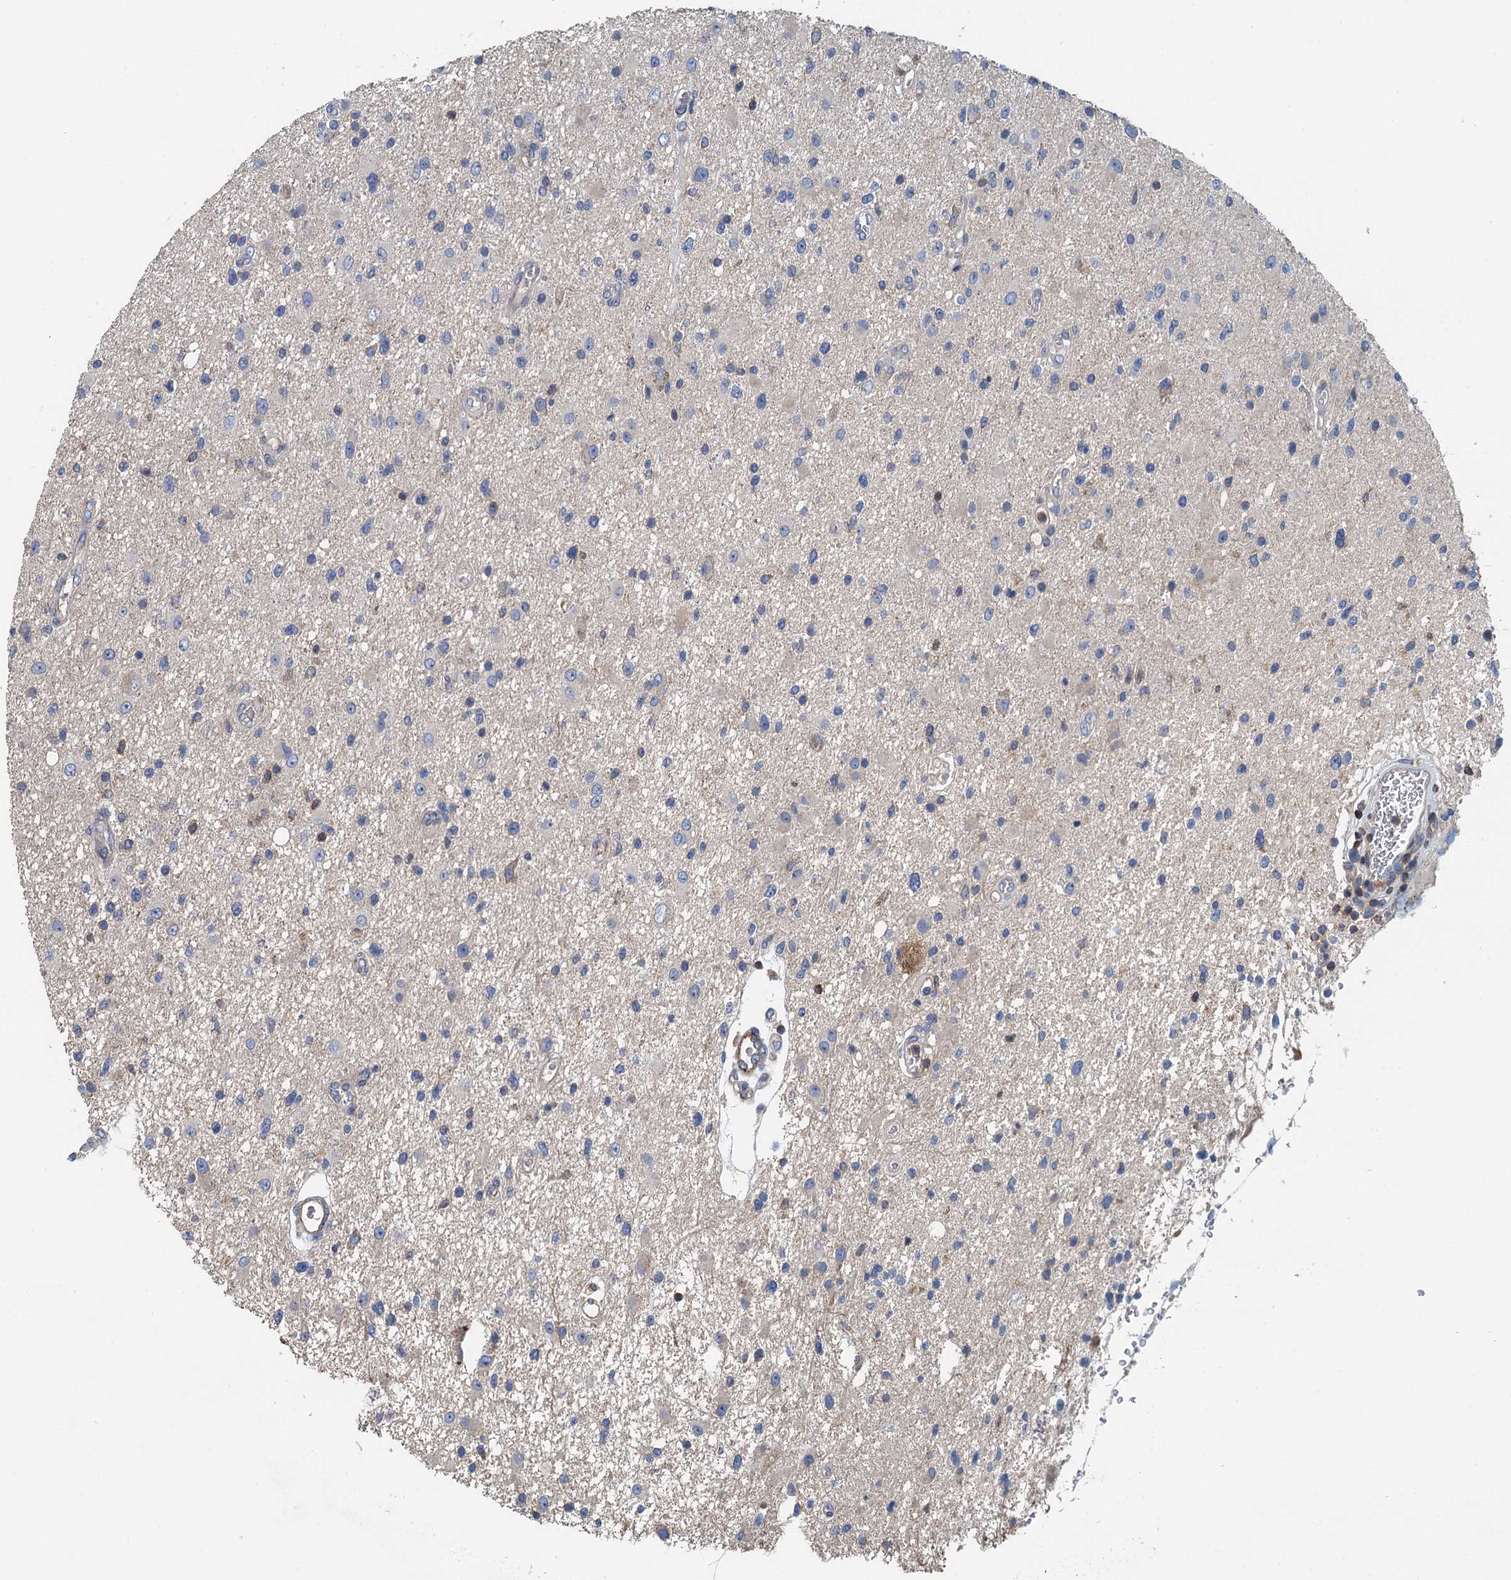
{"staining": {"intensity": "negative", "quantity": "none", "location": "none"}, "tissue": "glioma", "cell_type": "Tumor cells", "image_type": "cancer", "snomed": [{"axis": "morphology", "description": "Glioma, malignant, High grade"}, {"axis": "topography", "description": "Brain"}], "caption": "DAB (3,3'-diaminobenzidine) immunohistochemical staining of malignant high-grade glioma demonstrates no significant positivity in tumor cells.", "gene": "PPP1R14D", "patient": {"sex": "male", "age": 33}}